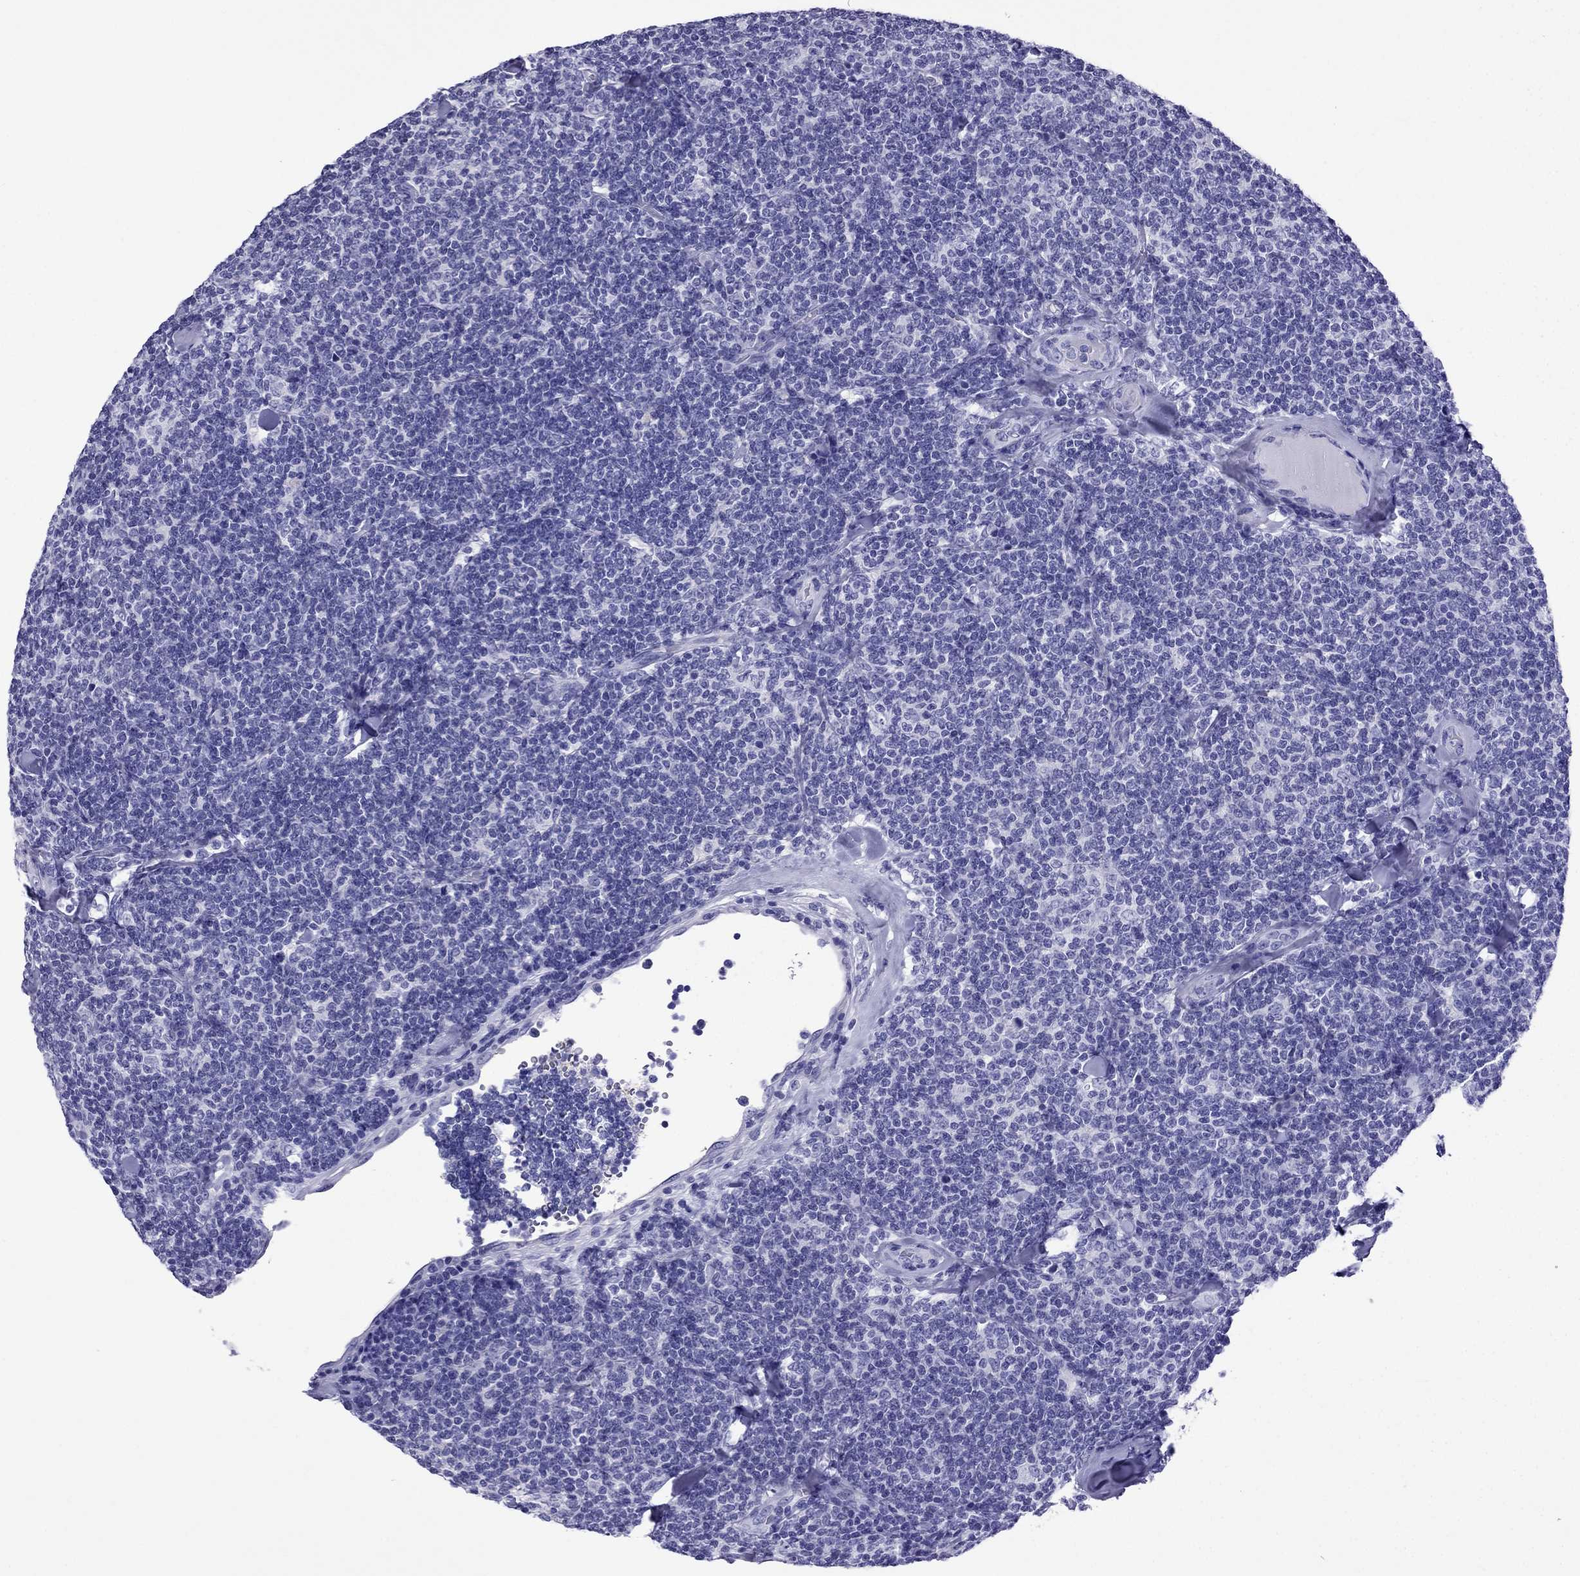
{"staining": {"intensity": "negative", "quantity": "none", "location": "none"}, "tissue": "lymphoma", "cell_type": "Tumor cells", "image_type": "cancer", "snomed": [{"axis": "morphology", "description": "Malignant lymphoma, non-Hodgkin's type, Low grade"}, {"axis": "topography", "description": "Lymph node"}], "caption": "DAB immunohistochemical staining of lymphoma shows no significant staining in tumor cells. The staining was performed using DAB (3,3'-diaminobenzidine) to visualize the protein expression in brown, while the nuclei were stained in blue with hematoxylin (Magnification: 20x).", "gene": "ARR3", "patient": {"sex": "female", "age": 56}}